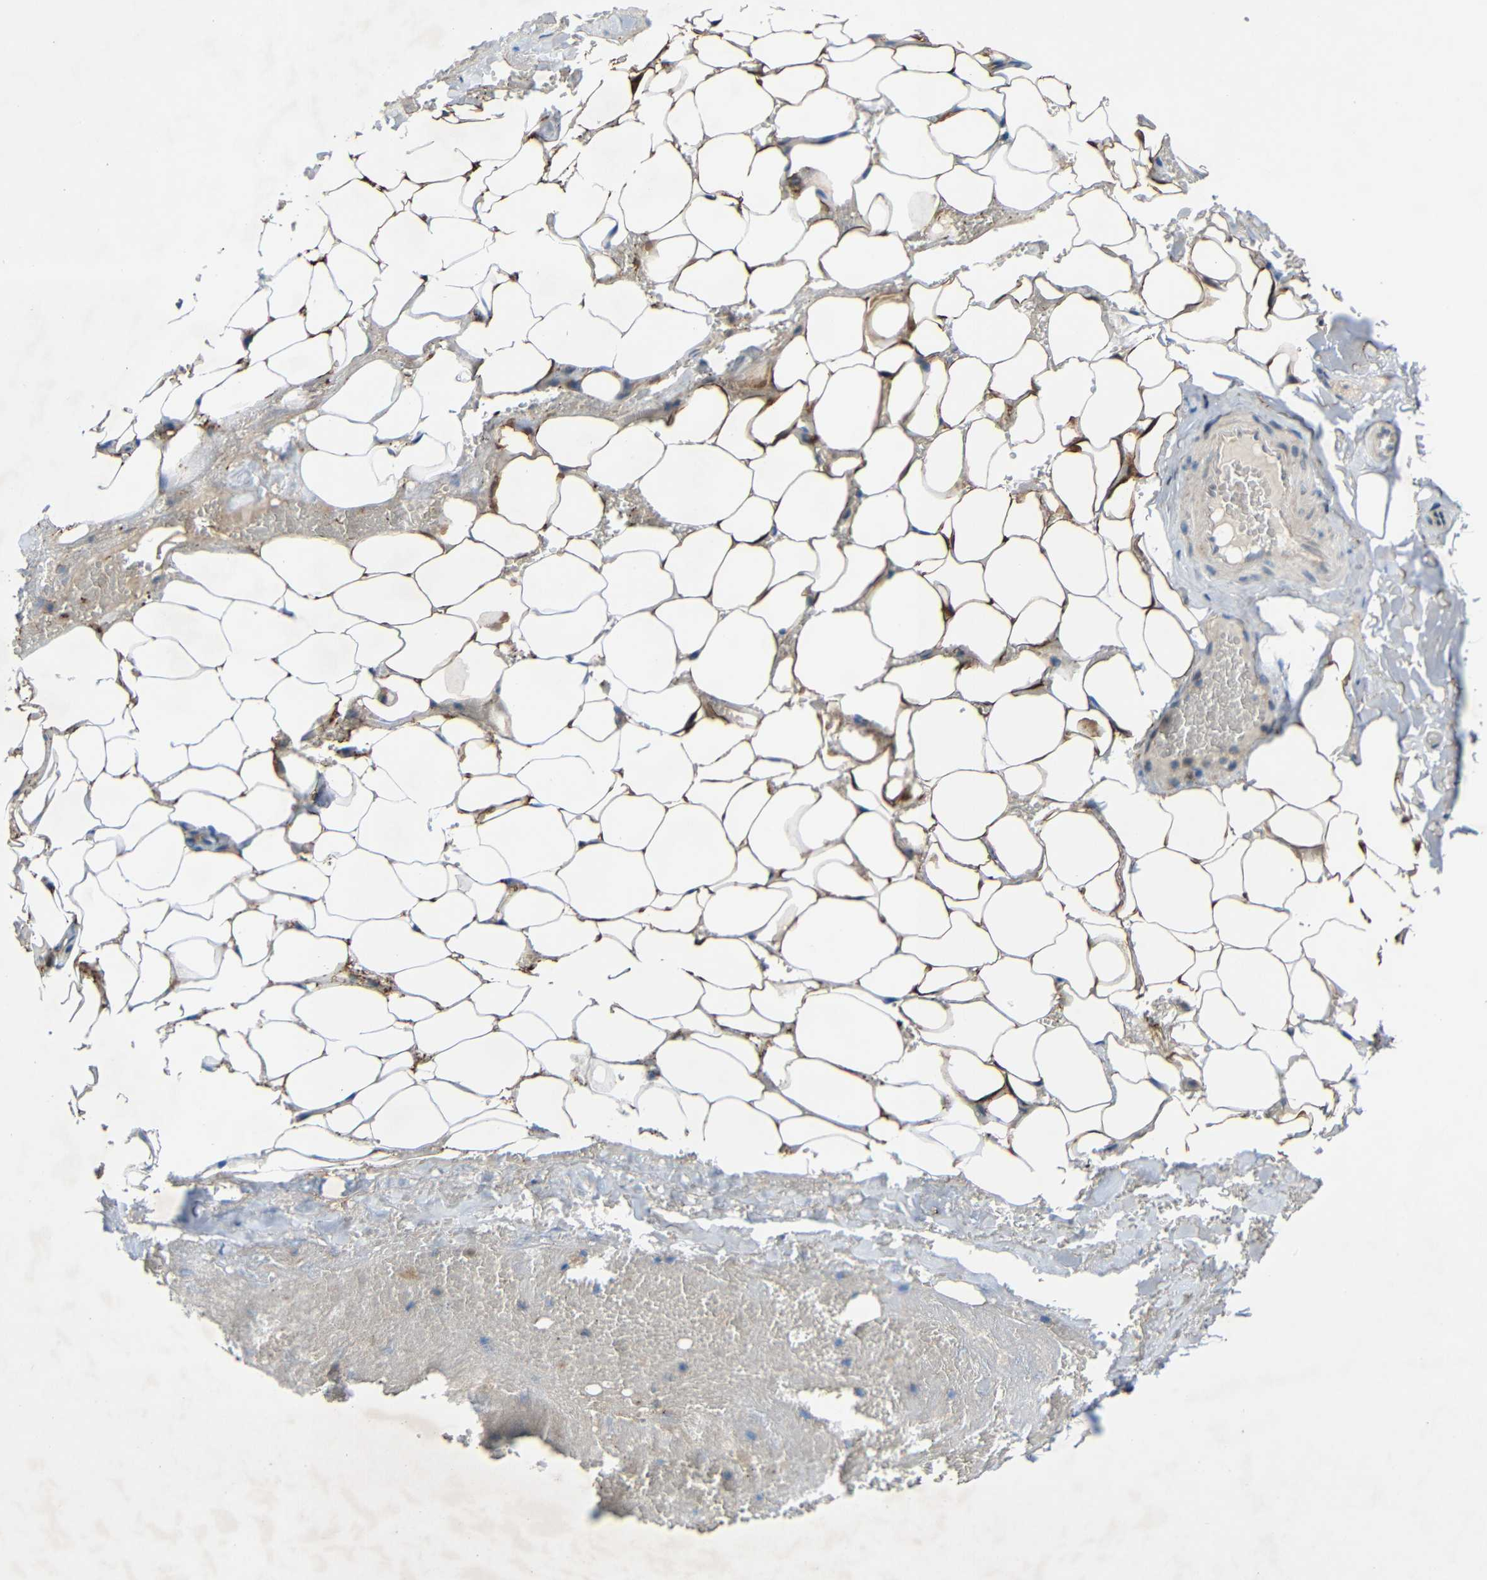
{"staining": {"intensity": "strong", "quantity": ">75%", "location": "cytoplasmic/membranous"}, "tissue": "adipose tissue", "cell_type": "Adipocytes", "image_type": "normal", "snomed": [{"axis": "morphology", "description": "Normal tissue, NOS"}, {"axis": "topography", "description": "Peripheral nerve tissue"}], "caption": "A high-resolution photomicrograph shows immunohistochemistry staining of normal adipose tissue, which displays strong cytoplasmic/membranous staining in approximately >75% of adipocytes.", "gene": "TMEM25", "patient": {"sex": "male", "age": 70}}